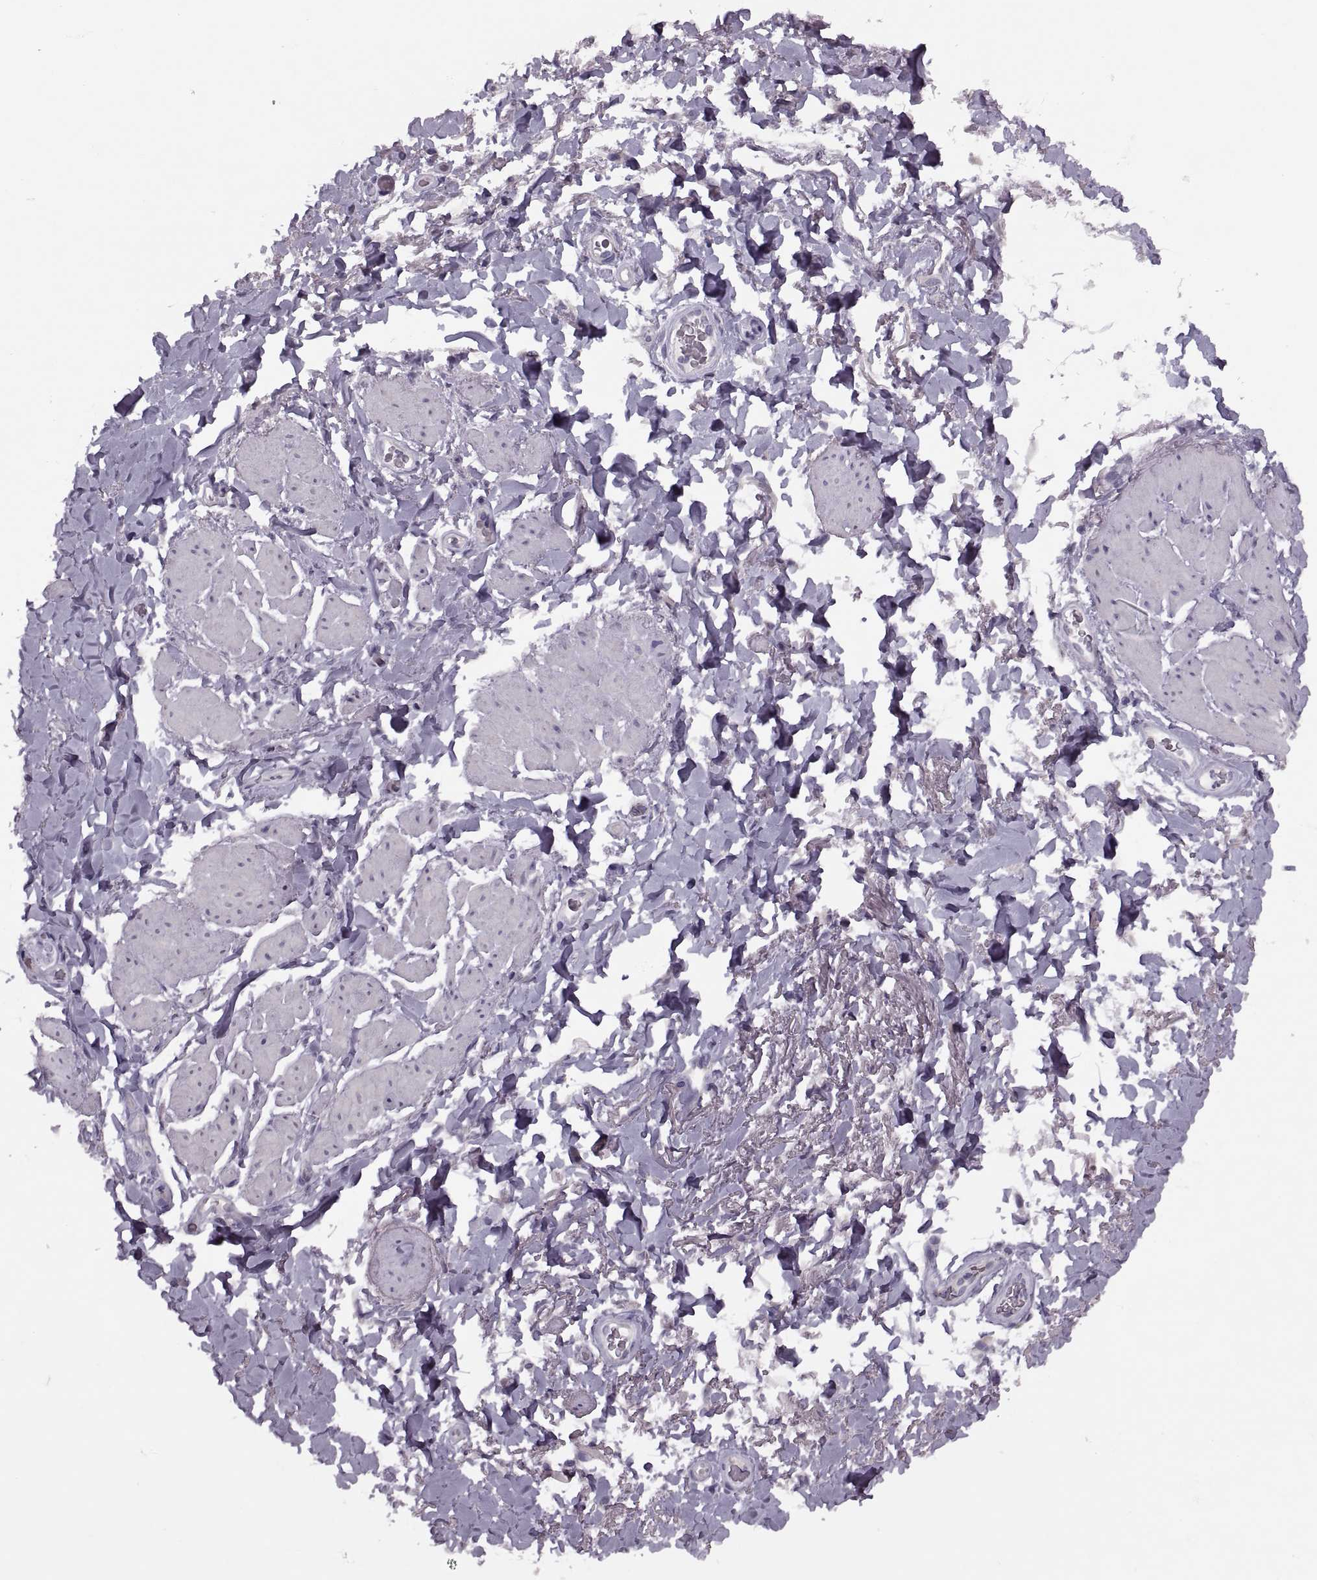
{"staining": {"intensity": "negative", "quantity": "none", "location": "none"}, "tissue": "adipose tissue", "cell_type": "Adipocytes", "image_type": "normal", "snomed": [{"axis": "morphology", "description": "Normal tissue, NOS"}, {"axis": "topography", "description": "Anal"}, {"axis": "topography", "description": "Peripheral nerve tissue"}], "caption": "Immunohistochemistry photomicrograph of benign adipose tissue: human adipose tissue stained with DAB (3,3'-diaminobenzidine) exhibits no significant protein staining in adipocytes.", "gene": "PRSS54", "patient": {"sex": "male", "age": 53}}